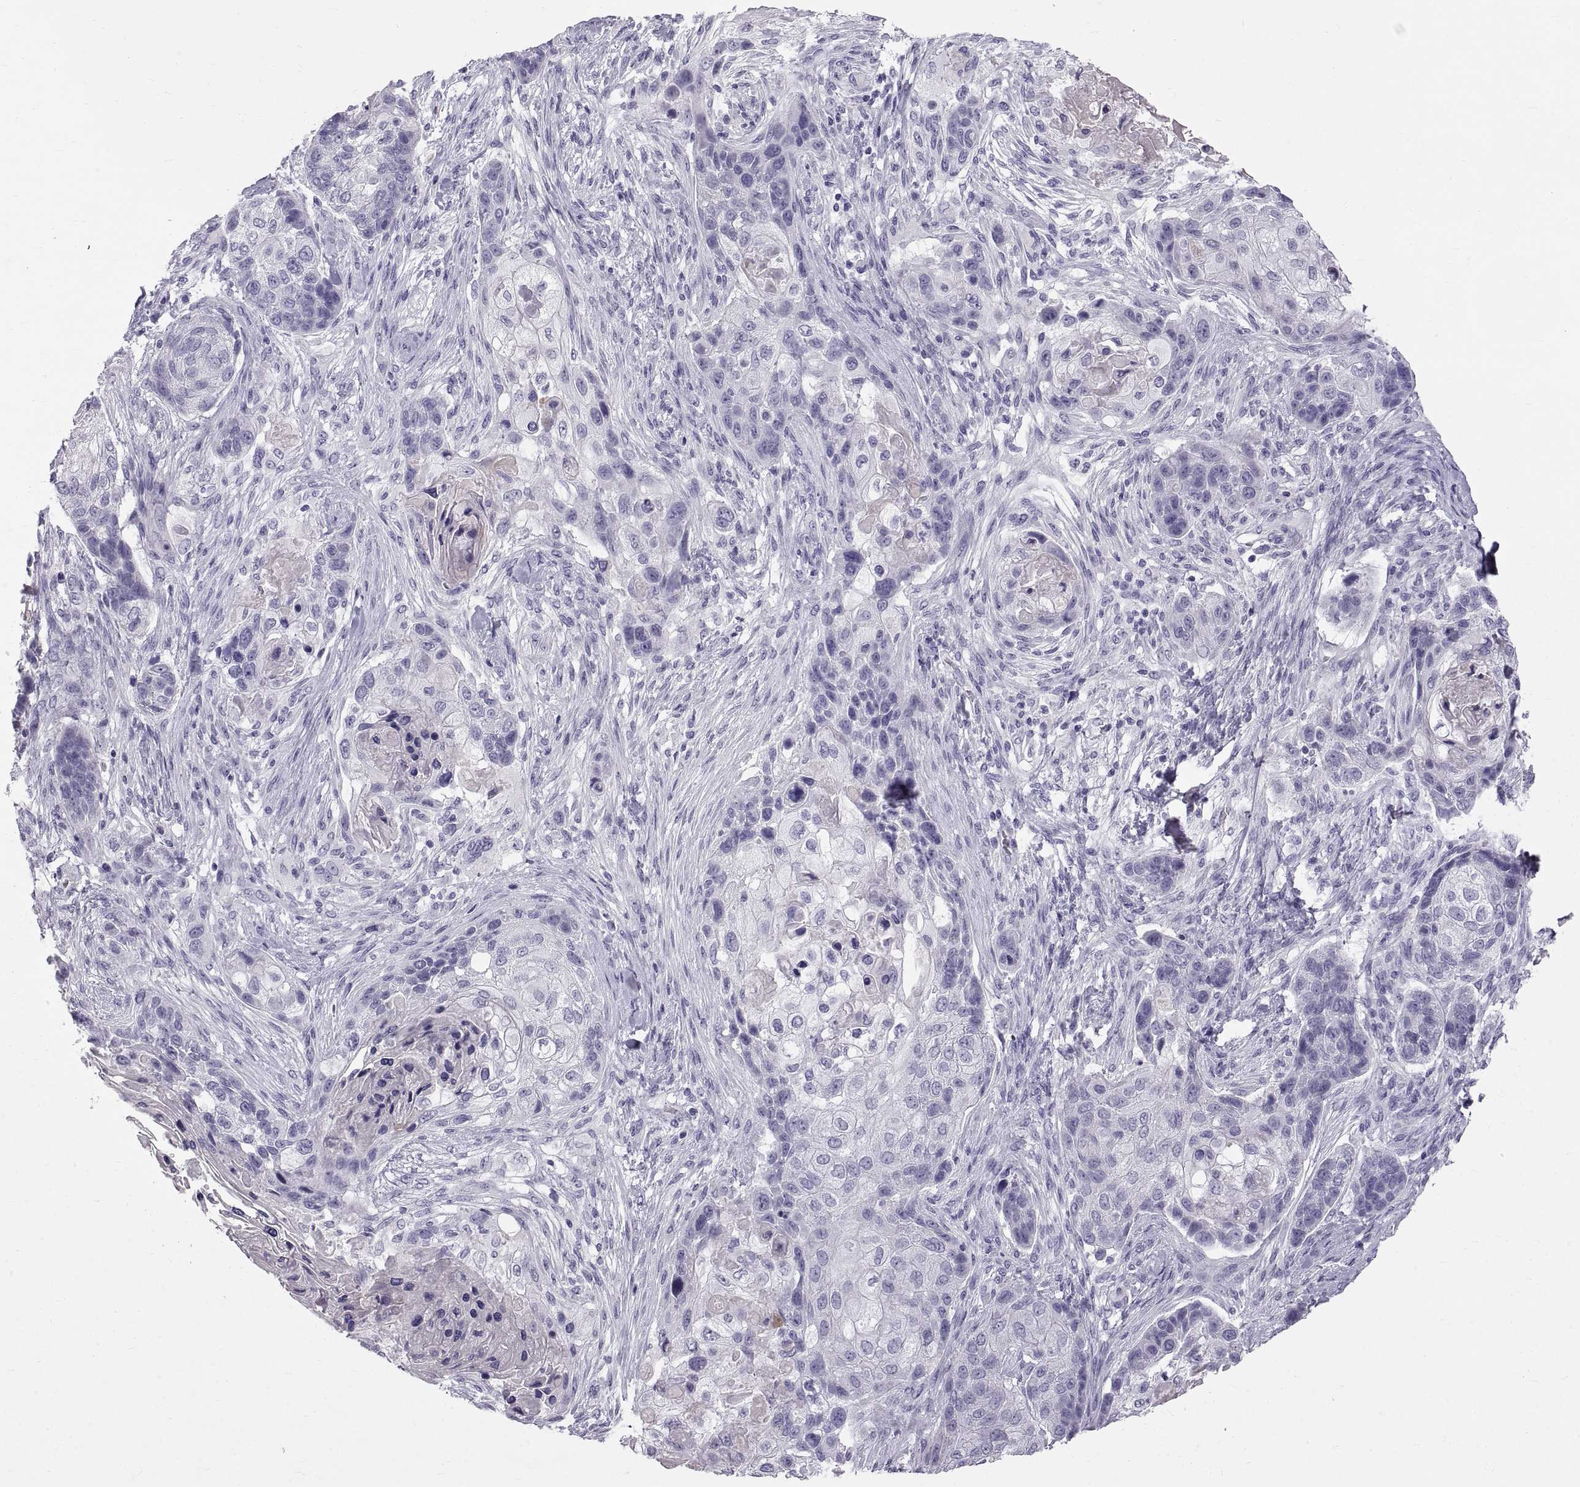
{"staining": {"intensity": "negative", "quantity": "none", "location": "none"}, "tissue": "lung cancer", "cell_type": "Tumor cells", "image_type": "cancer", "snomed": [{"axis": "morphology", "description": "Squamous cell carcinoma, NOS"}, {"axis": "topography", "description": "Lung"}], "caption": "The image exhibits no significant positivity in tumor cells of lung cancer (squamous cell carcinoma).", "gene": "WFDC8", "patient": {"sex": "male", "age": 69}}